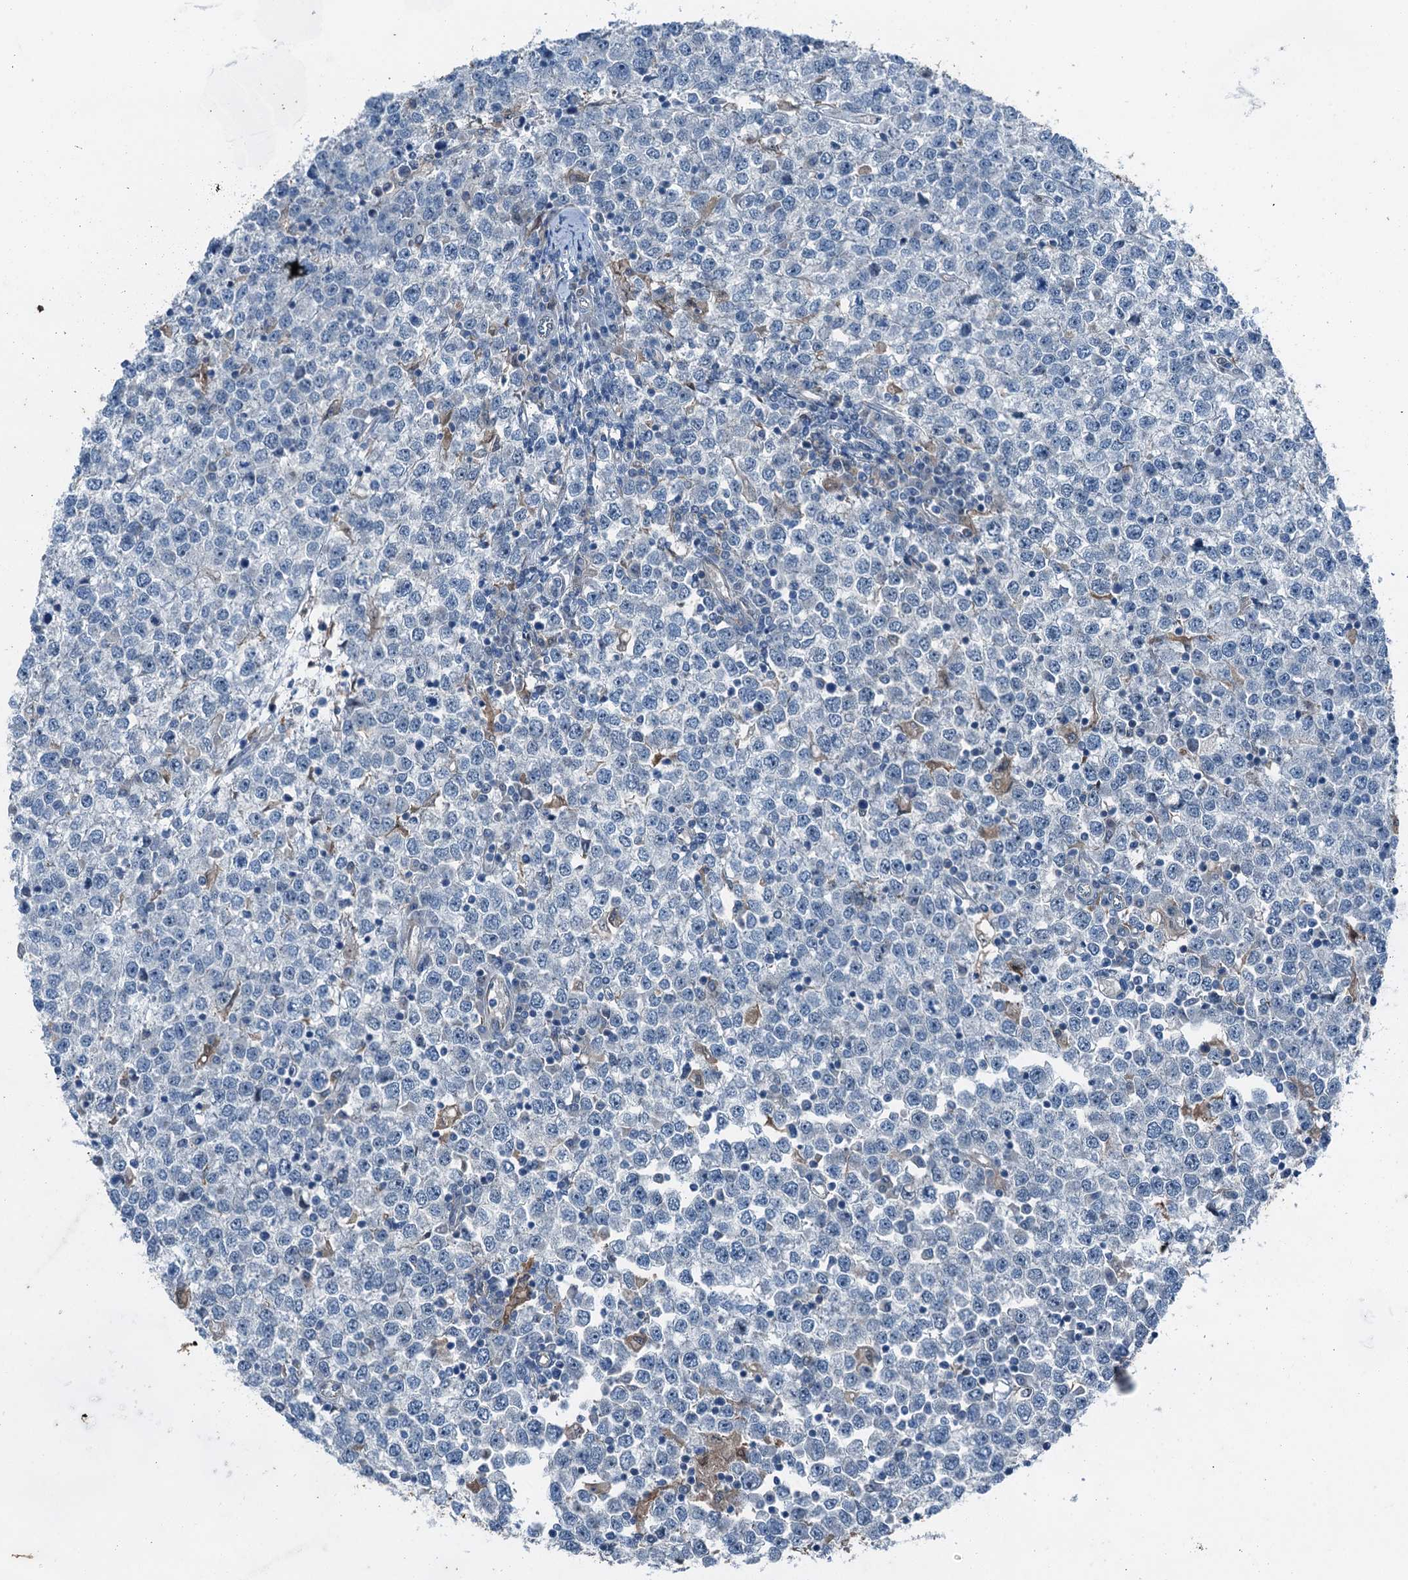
{"staining": {"intensity": "negative", "quantity": "none", "location": "none"}, "tissue": "testis cancer", "cell_type": "Tumor cells", "image_type": "cancer", "snomed": [{"axis": "morphology", "description": "Seminoma, NOS"}, {"axis": "topography", "description": "Testis"}], "caption": "This is an immunohistochemistry (IHC) photomicrograph of testis seminoma. There is no expression in tumor cells.", "gene": "RNH1", "patient": {"sex": "male", "age": 65}}